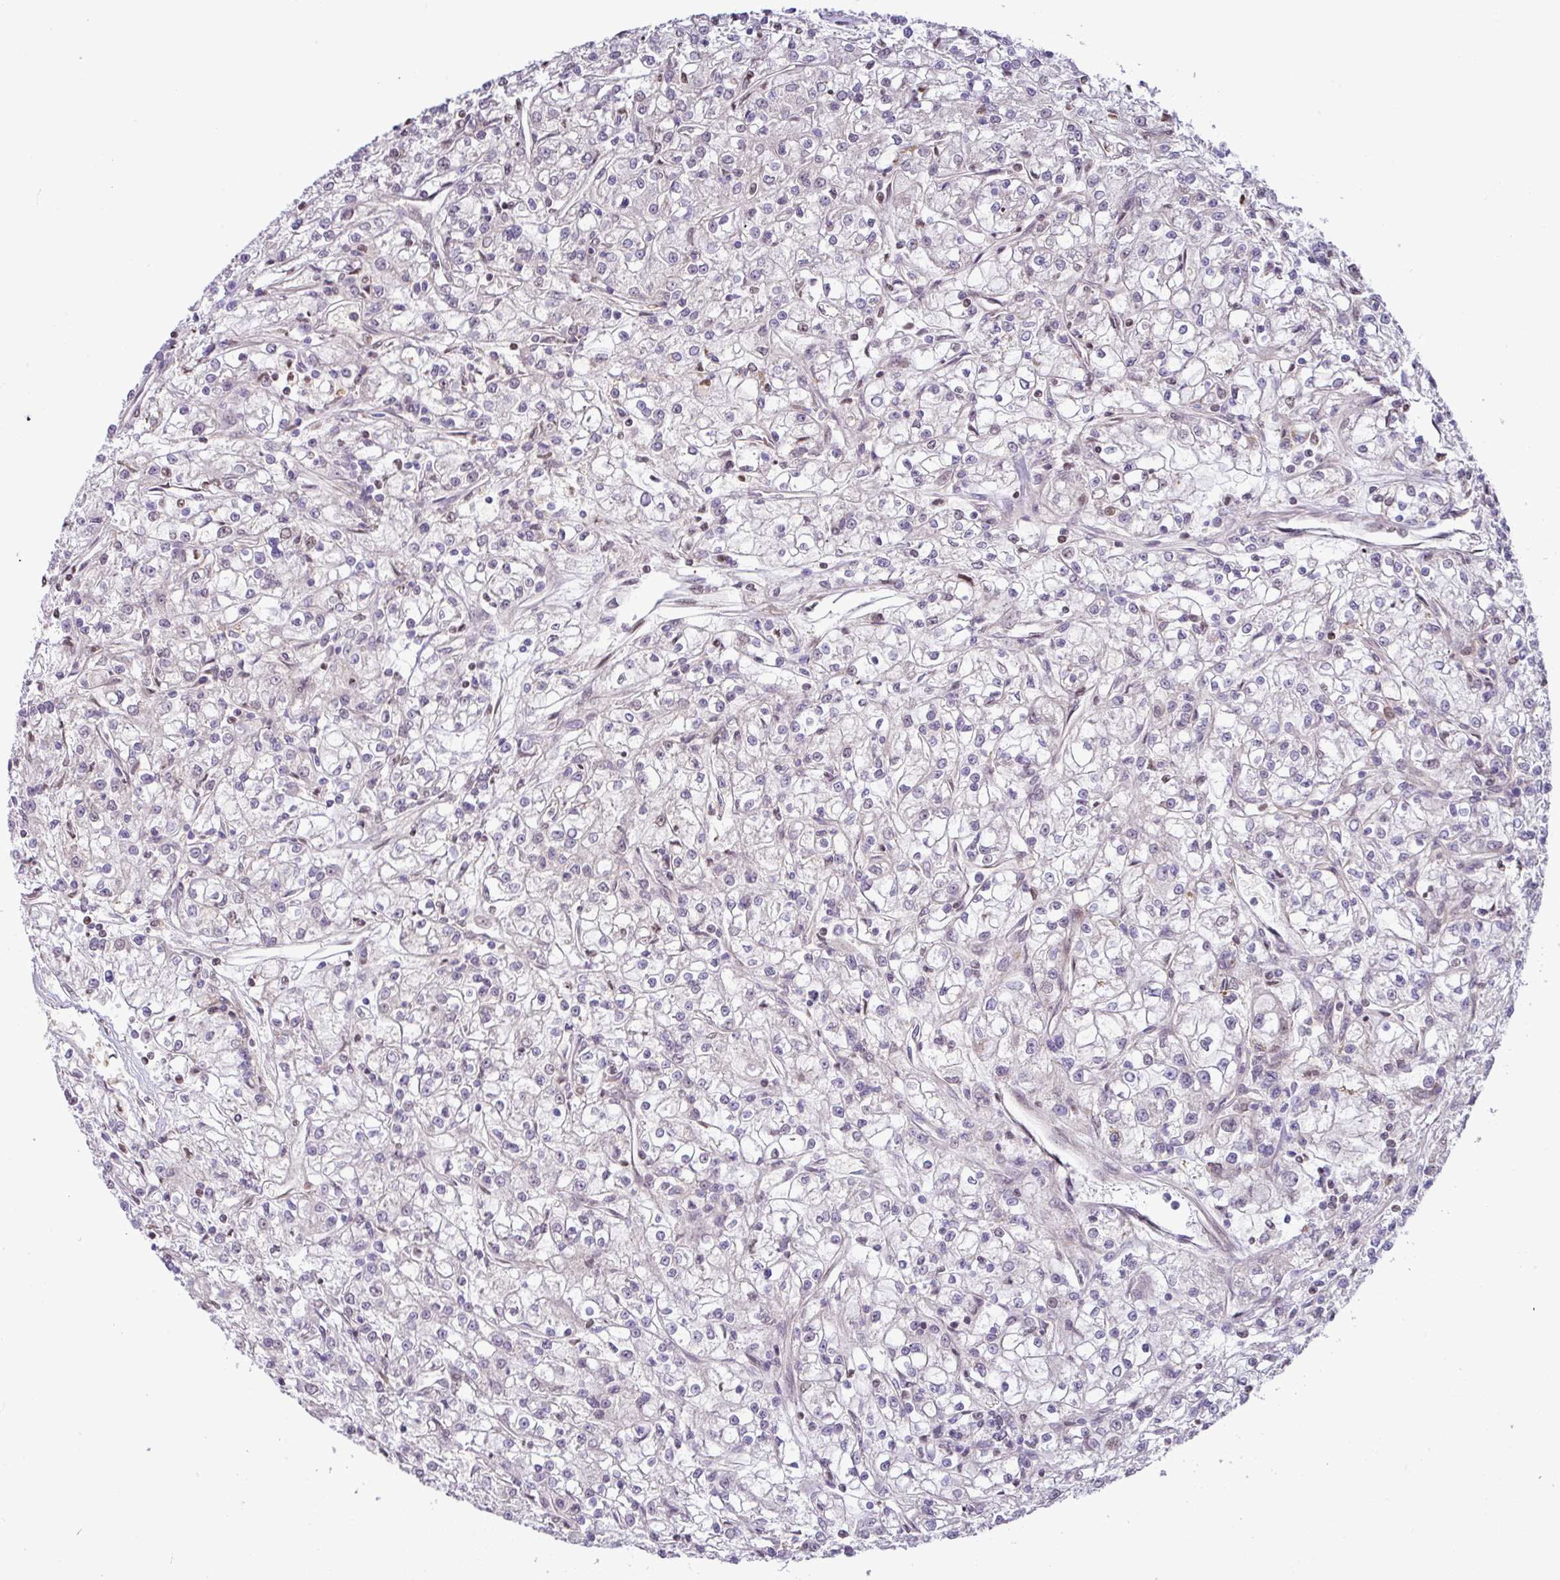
{"staining": {"intensity": "negative", "quantity": "none", "location": "none"}, "tissue": "renal cancer", "cell_type": "Tumor cells", "image_type": "cancer", "snomed": [{"axis": "morphology", "description": "Adenocarcinoma, NOS"}, {"axis": "topography", "description": "Kidney"}], "caption": "High power microscopy histopathology image of an IHC image of adenocarcinoma (renal), revealing no significant staining in tumor cells.", "gene": "PARP2", "patient": {"sex": "female", "age": 59}}